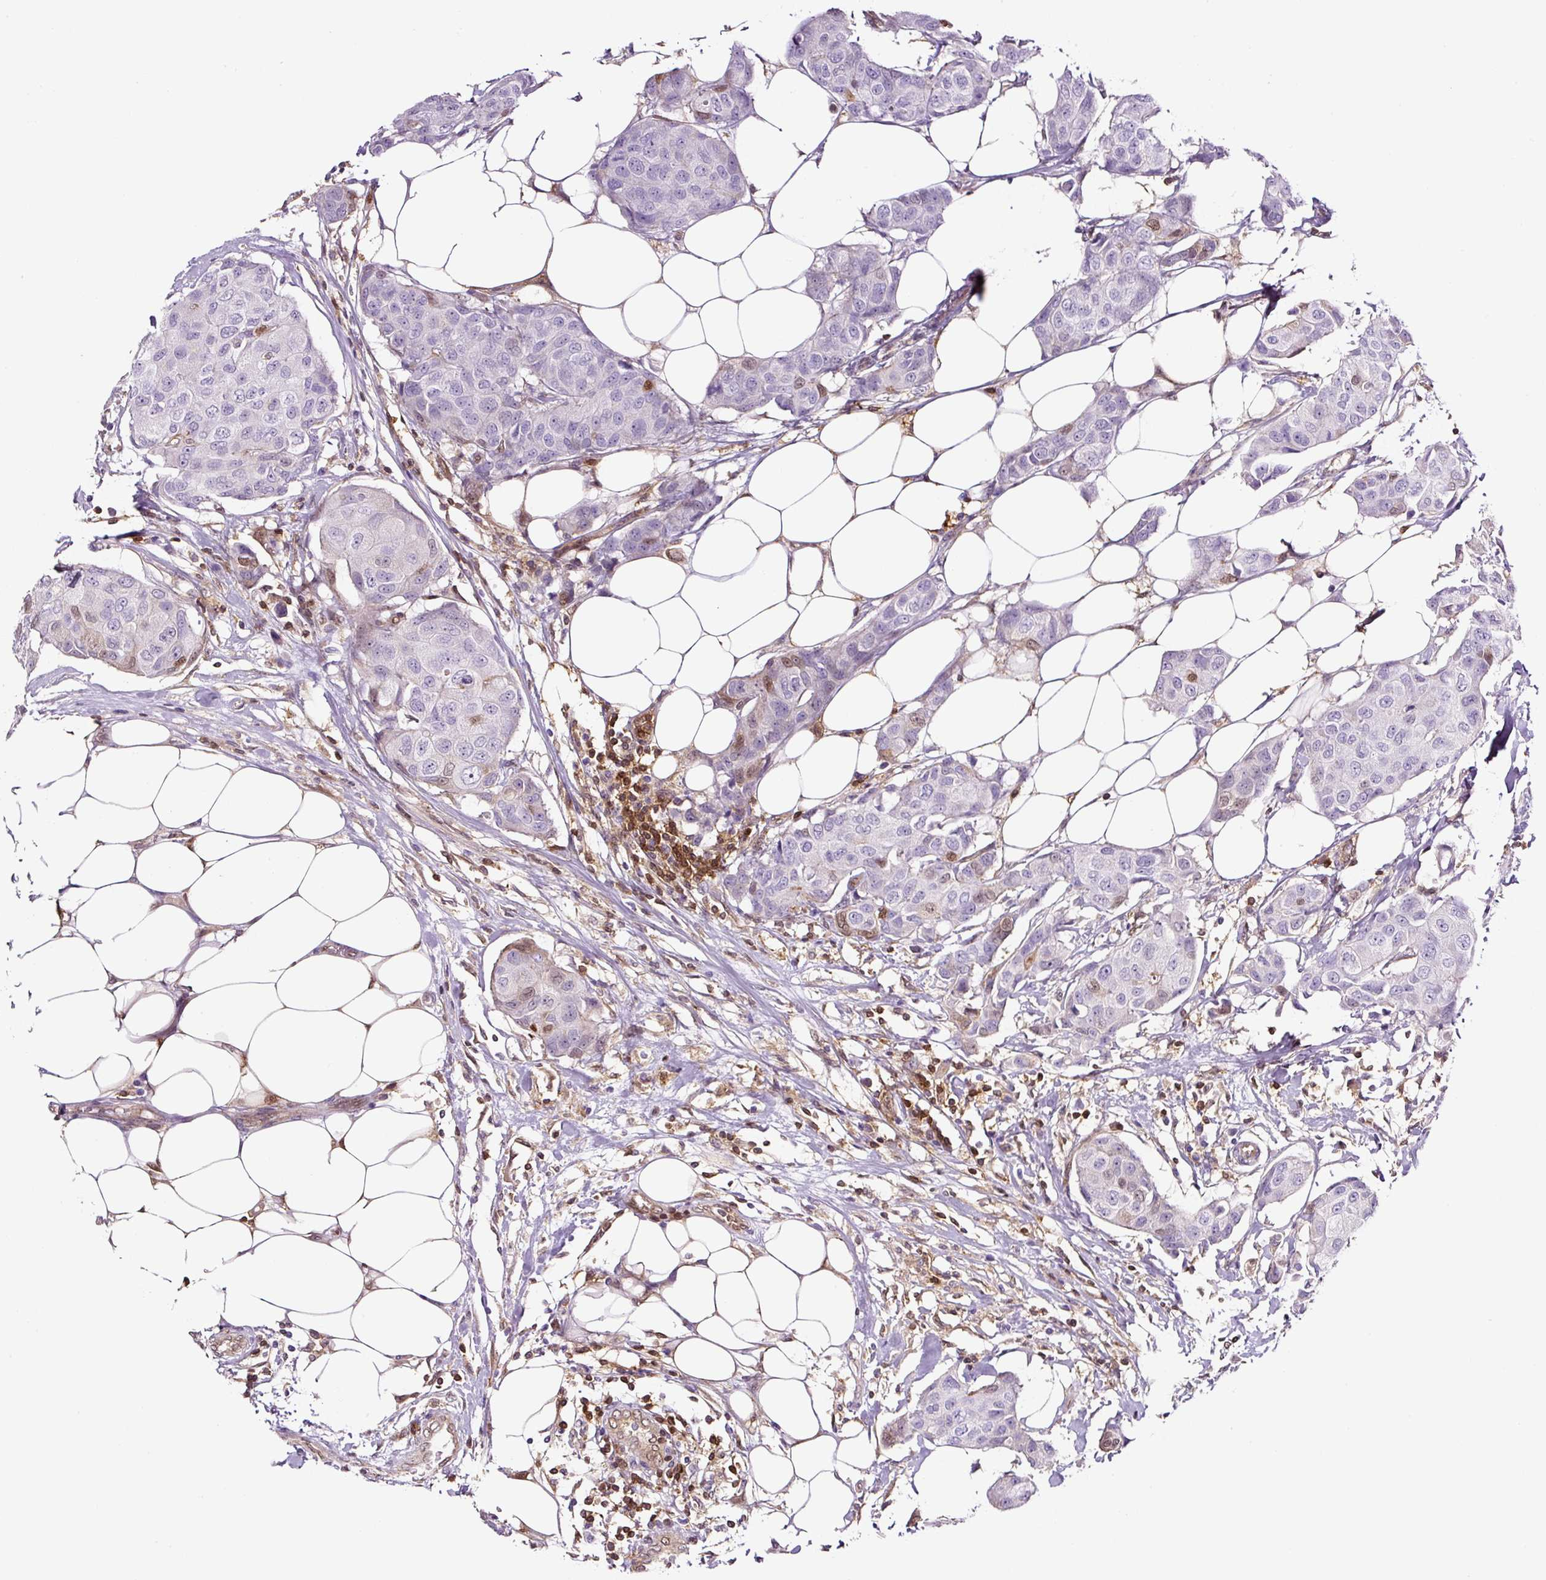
{"staining": {"intensity": "negative", "quantity": "none", "location": "none"}, "tissue": "breast cancer", "cell_type": "Tumor cells", "image_type": "cancer", "snomed": [{"axis": "morphology", "description": "Duct carcinoma"}, {"axis": "topography", "description": "Breast"}, {"axis": "topography", "description": "Lymph node"}], "caption": "Breast cancer (intraductal carcinoma) was stained to show a protein in brown. There is no significant staining in tumor cells. (DAB immunohistochemistry, high magnification).", "gene": "ANXA1", "patient": {"sex": "female", "age": 80}}